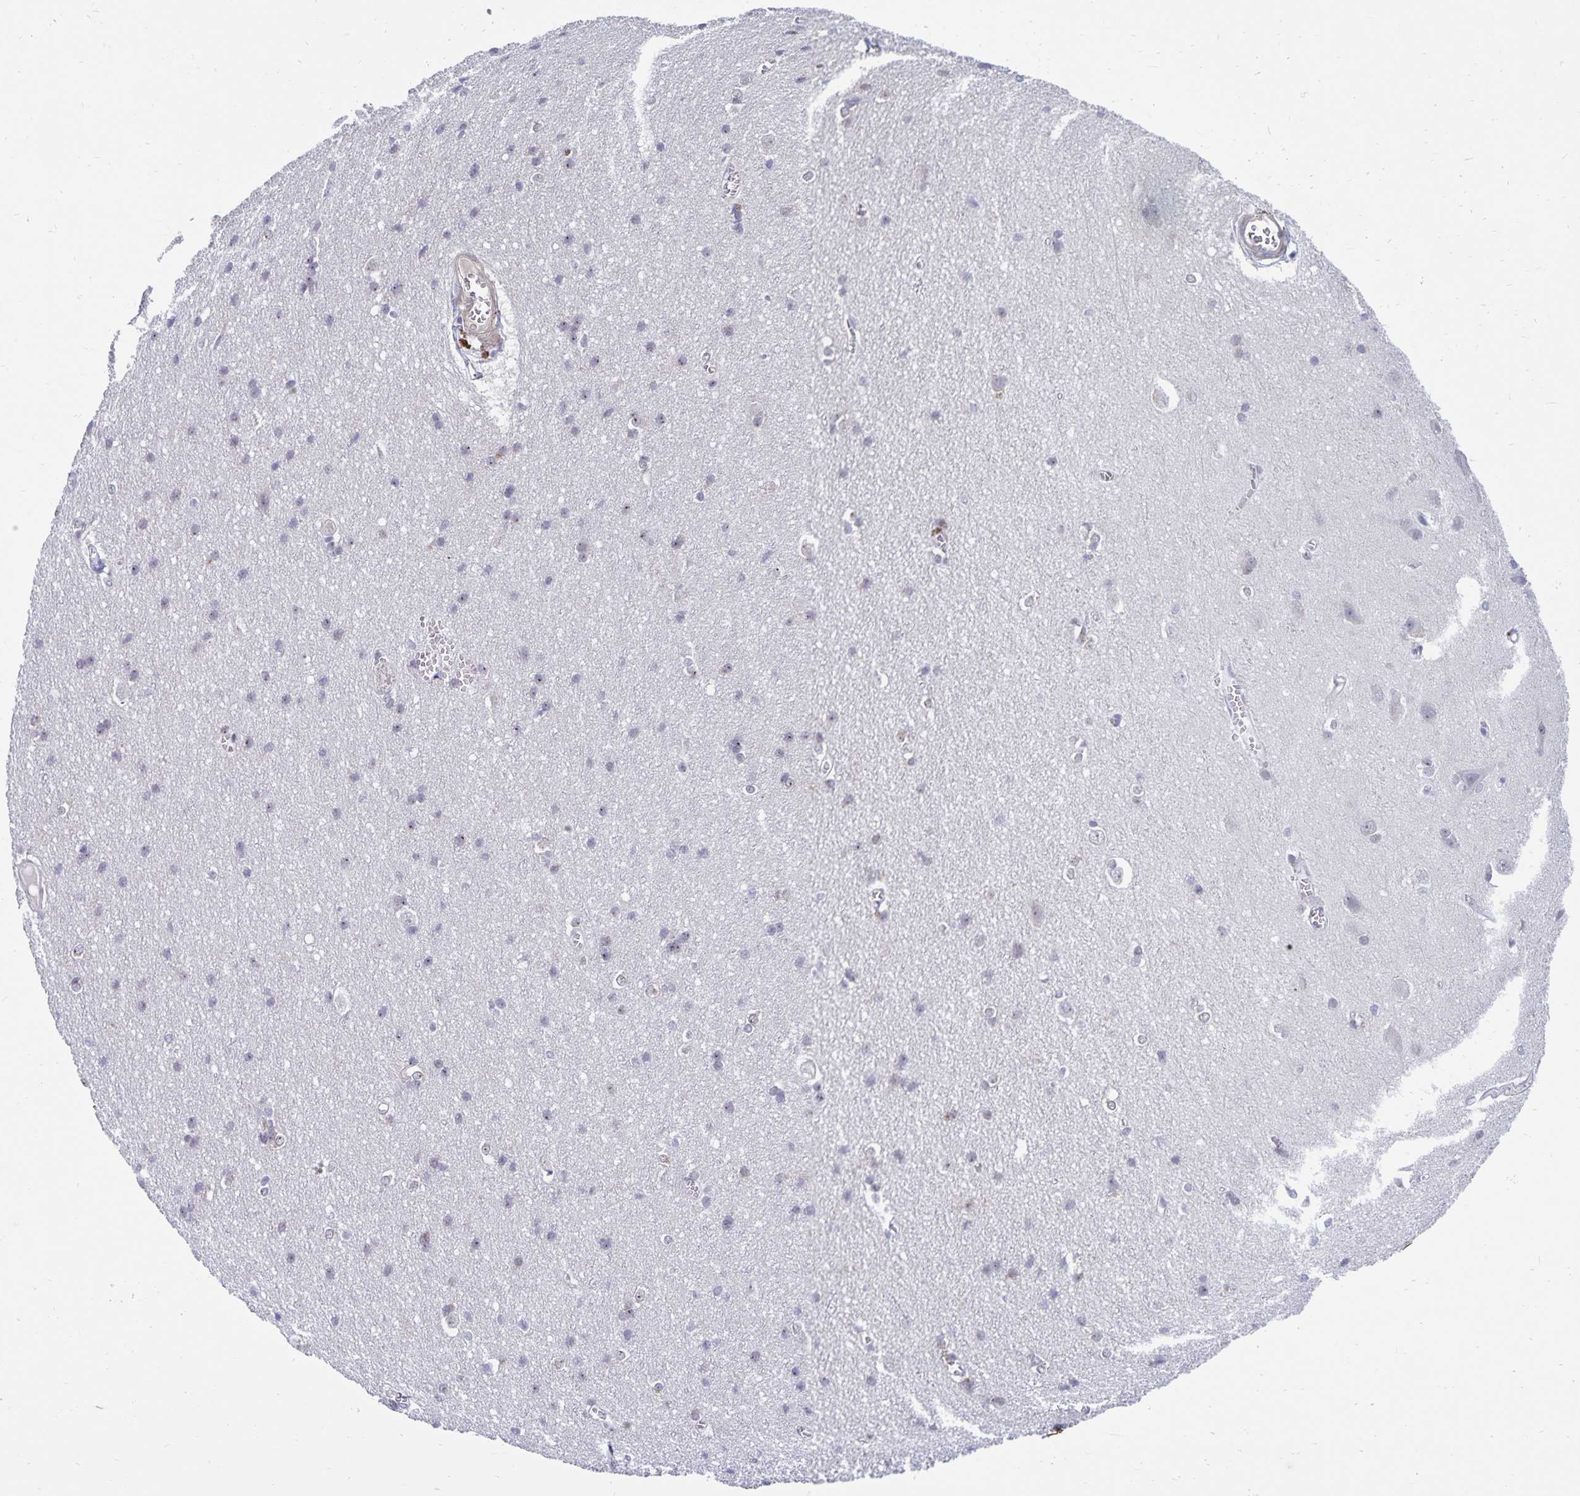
{"staining": {"intensity": "negative", "quantity": "none", "location": "none"}, "tissue": "cerebral cortex", "cell_type": "Endothelial cells", "image_type": "normal", "snomed": [{"axis": "morphology", "description": "Normal tissue, NOS"}, {"axis": "topography", "description": "Cerebral cortex"}], "caption": "Immunohistochemistry (IHC) histopathology image of normal human cerebral cortex stained for a protein (brown), which shows no expression in endothelial cells.", "gene": "CDKN2B", "patient": {"sex": "male", "age": 37}}